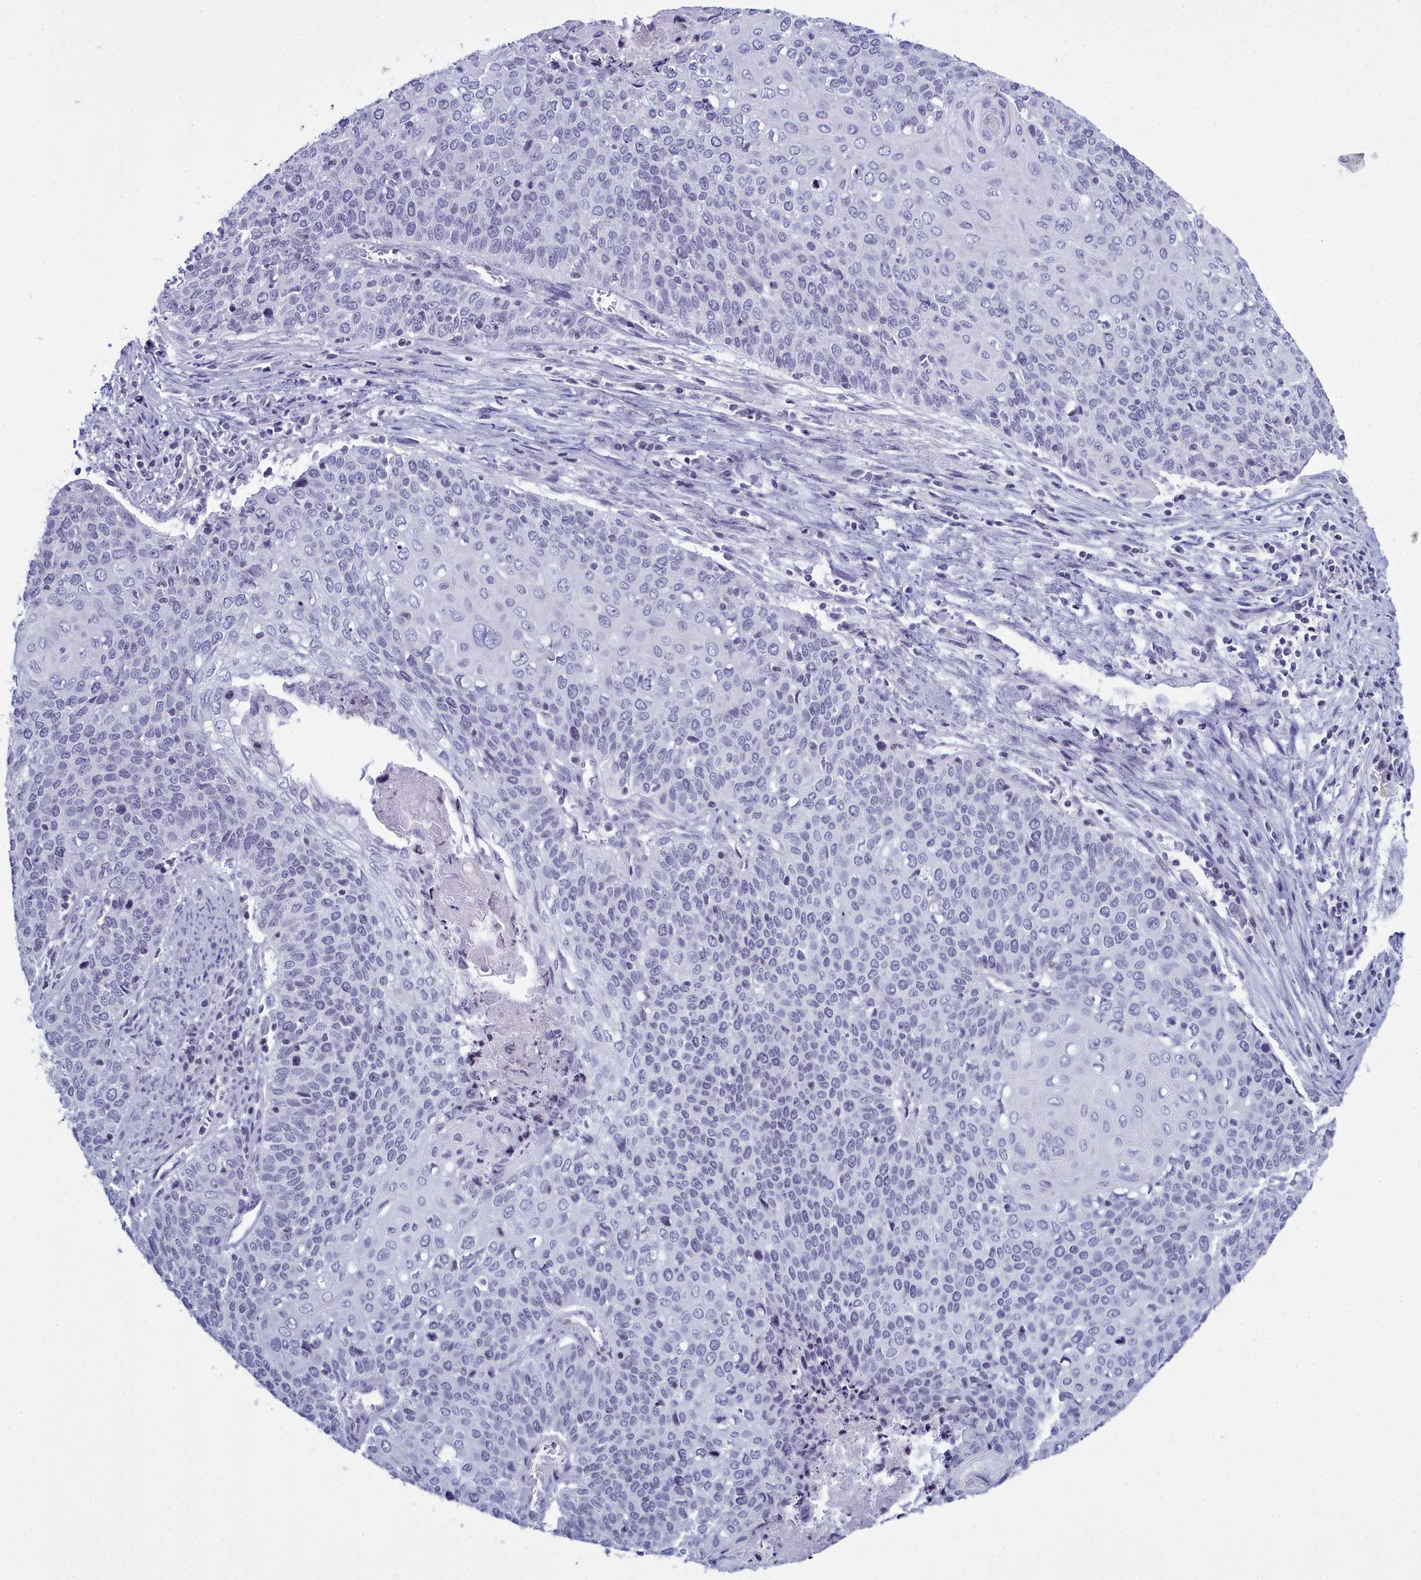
{"staining": {"intensity": "negative", "quantity": "none", "location": "none"}, "tissue": "cervical cancer", "cell_type": "Tumor cells", "image_type": "cancer", "snomed": [{"axis": "morphology", "description": "Squamous cell carcinoma, NOS"}, {"axis": "topography", "description": "Cervix"}], "caption": "Tumor cells show no significant protein staining in cervical cancer.", "gene": "MAP6", "patient": {"sex": "female", "age": 39}}